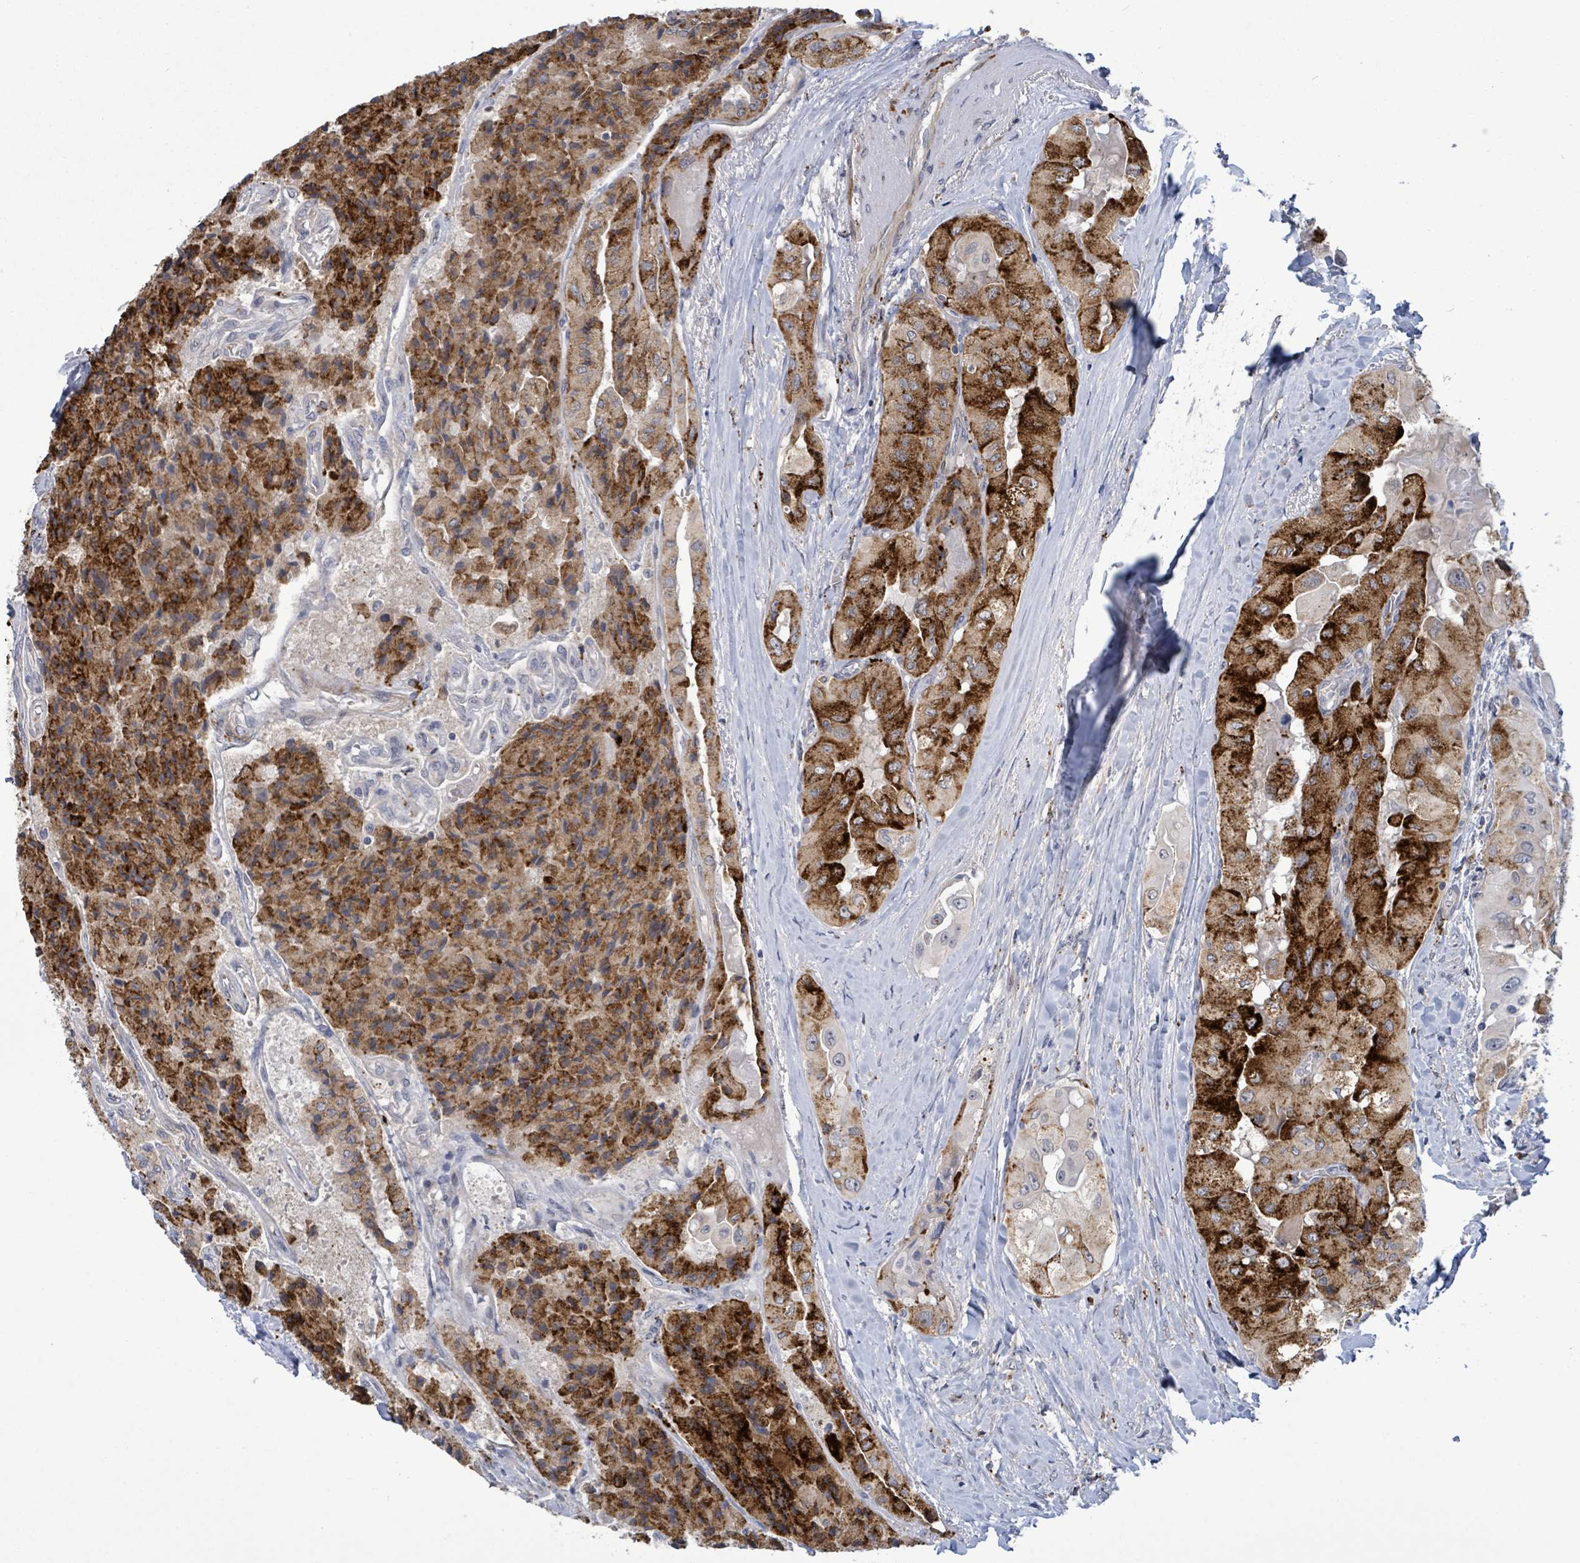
{"staining": {"intensity": "strong", "quantity": ">75%", "location": "cytoplasmic/membranous"}, "tissue": "thyroid cancer", "cell_type": "Tumor cells", "image_type": "cancer", "snomed": [{"axis": "morphology", "description": "Normal tissue, NOS"}, {"axis": "morphology", "description": "Papillary adenocarcinoma, NOS"}, {"axis": "topography", "description": "Thyroid gland"}], "caption": "Thyroid cancer was stained to show a protein in brown. There is high levels of strong cytoplasmic/membranous positivity in about >75% of tumor cells.", "gene": "AMMECR1", "patient": {"sex": "female", "age": 59}}